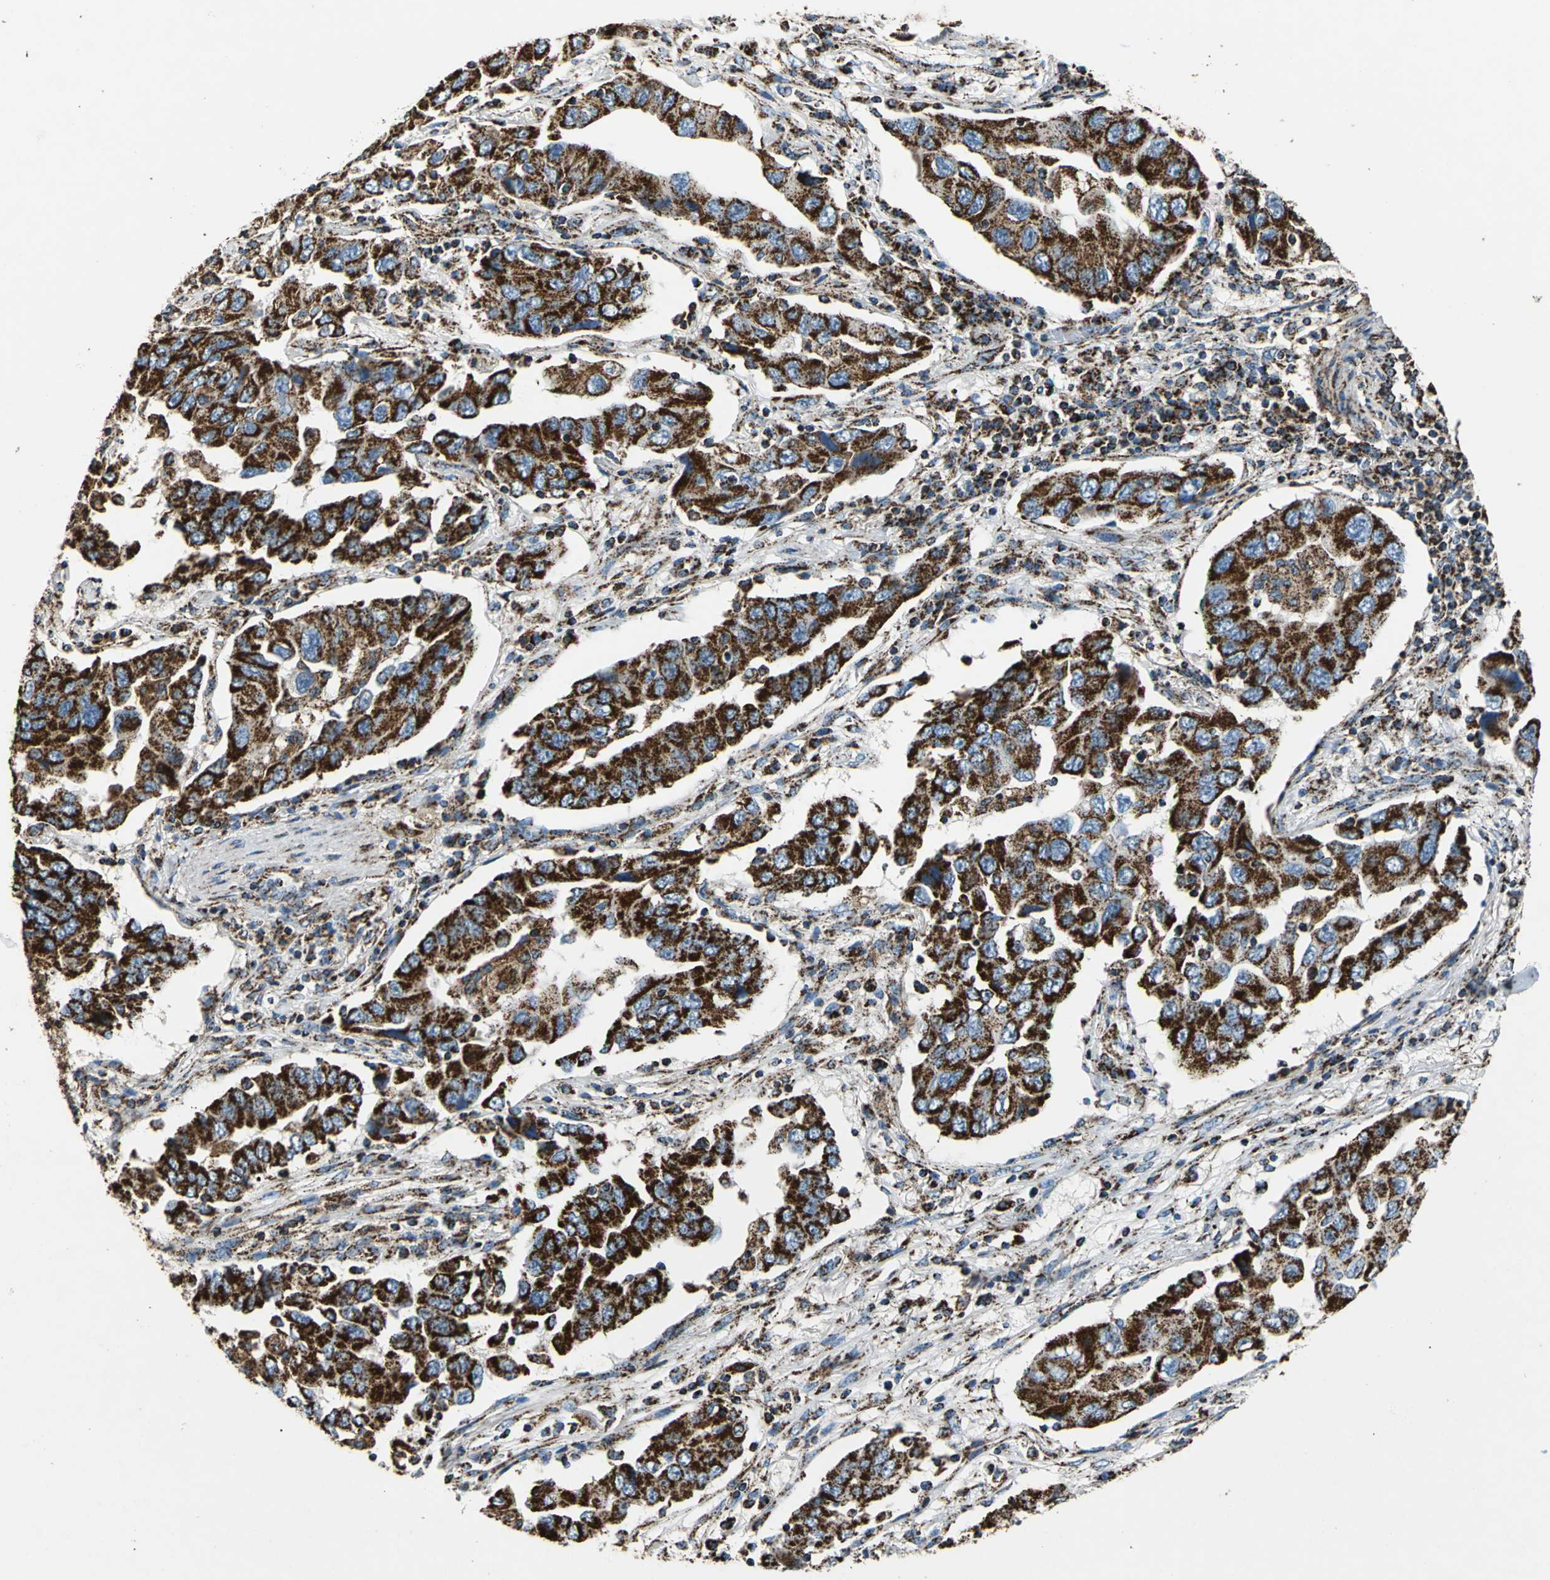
{"staining": {"intensity": "strong", "quantity": ">75%", "location": "cytoplasmic/membranous"}, "tissue": "lung cancer", "cell_type": "Tumor cells", "image_type": "cancer", "snomed": [{"axis": "morphology", "description": "Adenocarcinoma, NOS"}, {"axis": "topography", "description": "Lung"}], "caption": "Immunohistochemical staining of lung cancer (adenocarcinoma) demonstrates high levels of strong cytoplasmic/membranous protein positivity in about >75% of tumor cells. The protein is shown in brown color, while the nuclei are stained blue.", "gene": "ECH1", "patient": {"sex": "female", "age": 65}}